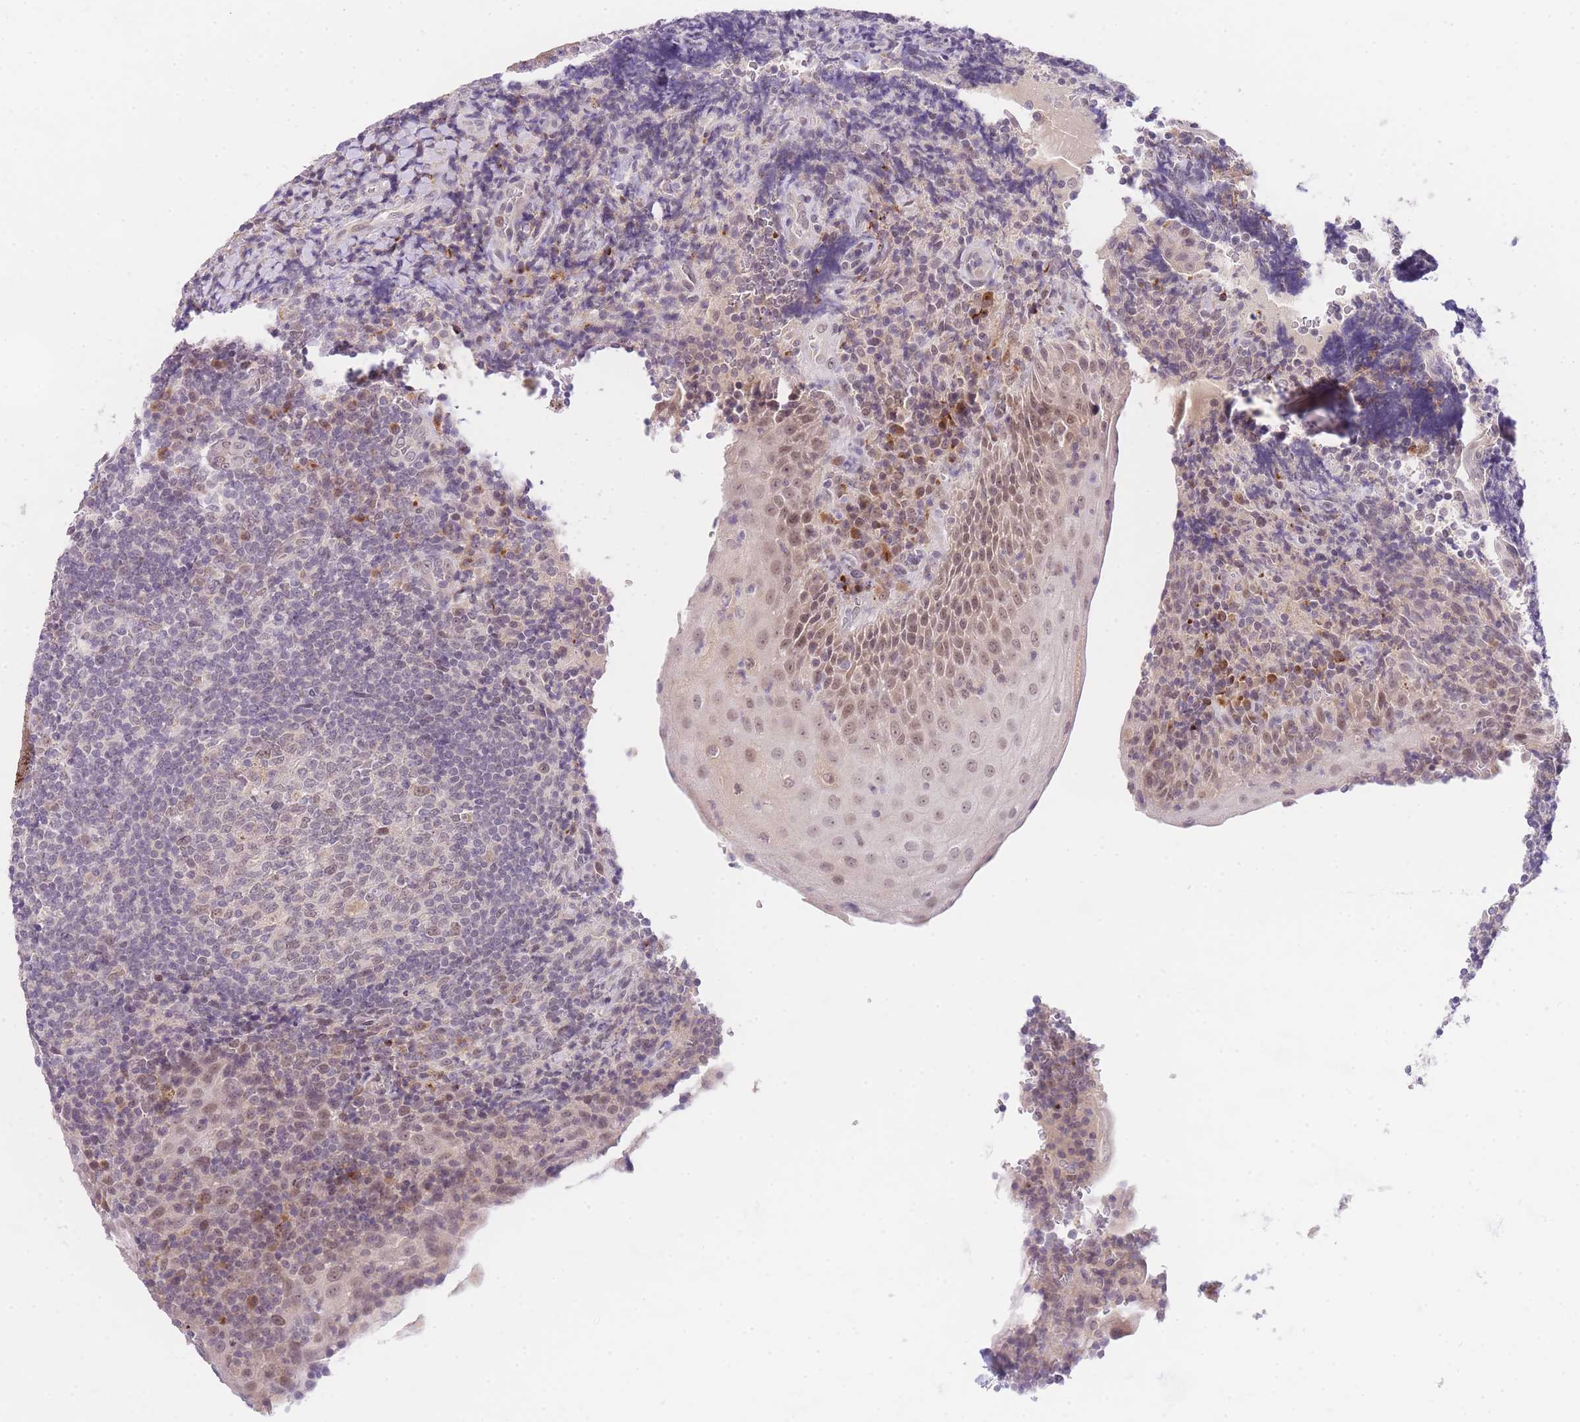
{"staining": {"intensity": "weak", "quantity": "<25%", "location": "nuclear"}, "tissue": "tonsil", "cell_type": "Germinal center cells", "image_type": "normal", "snomed": [{"axis": "morphology", "description": "Normal tissue, NOS"}, {"axis": "topography", "description": "Tonsil"}], "caption": "The IHC photomicrograph has no significant positivity in germinal center cells of tonsil.", "gene": "SLC25A33", "patient": {"sex": "male", "age": 37}}